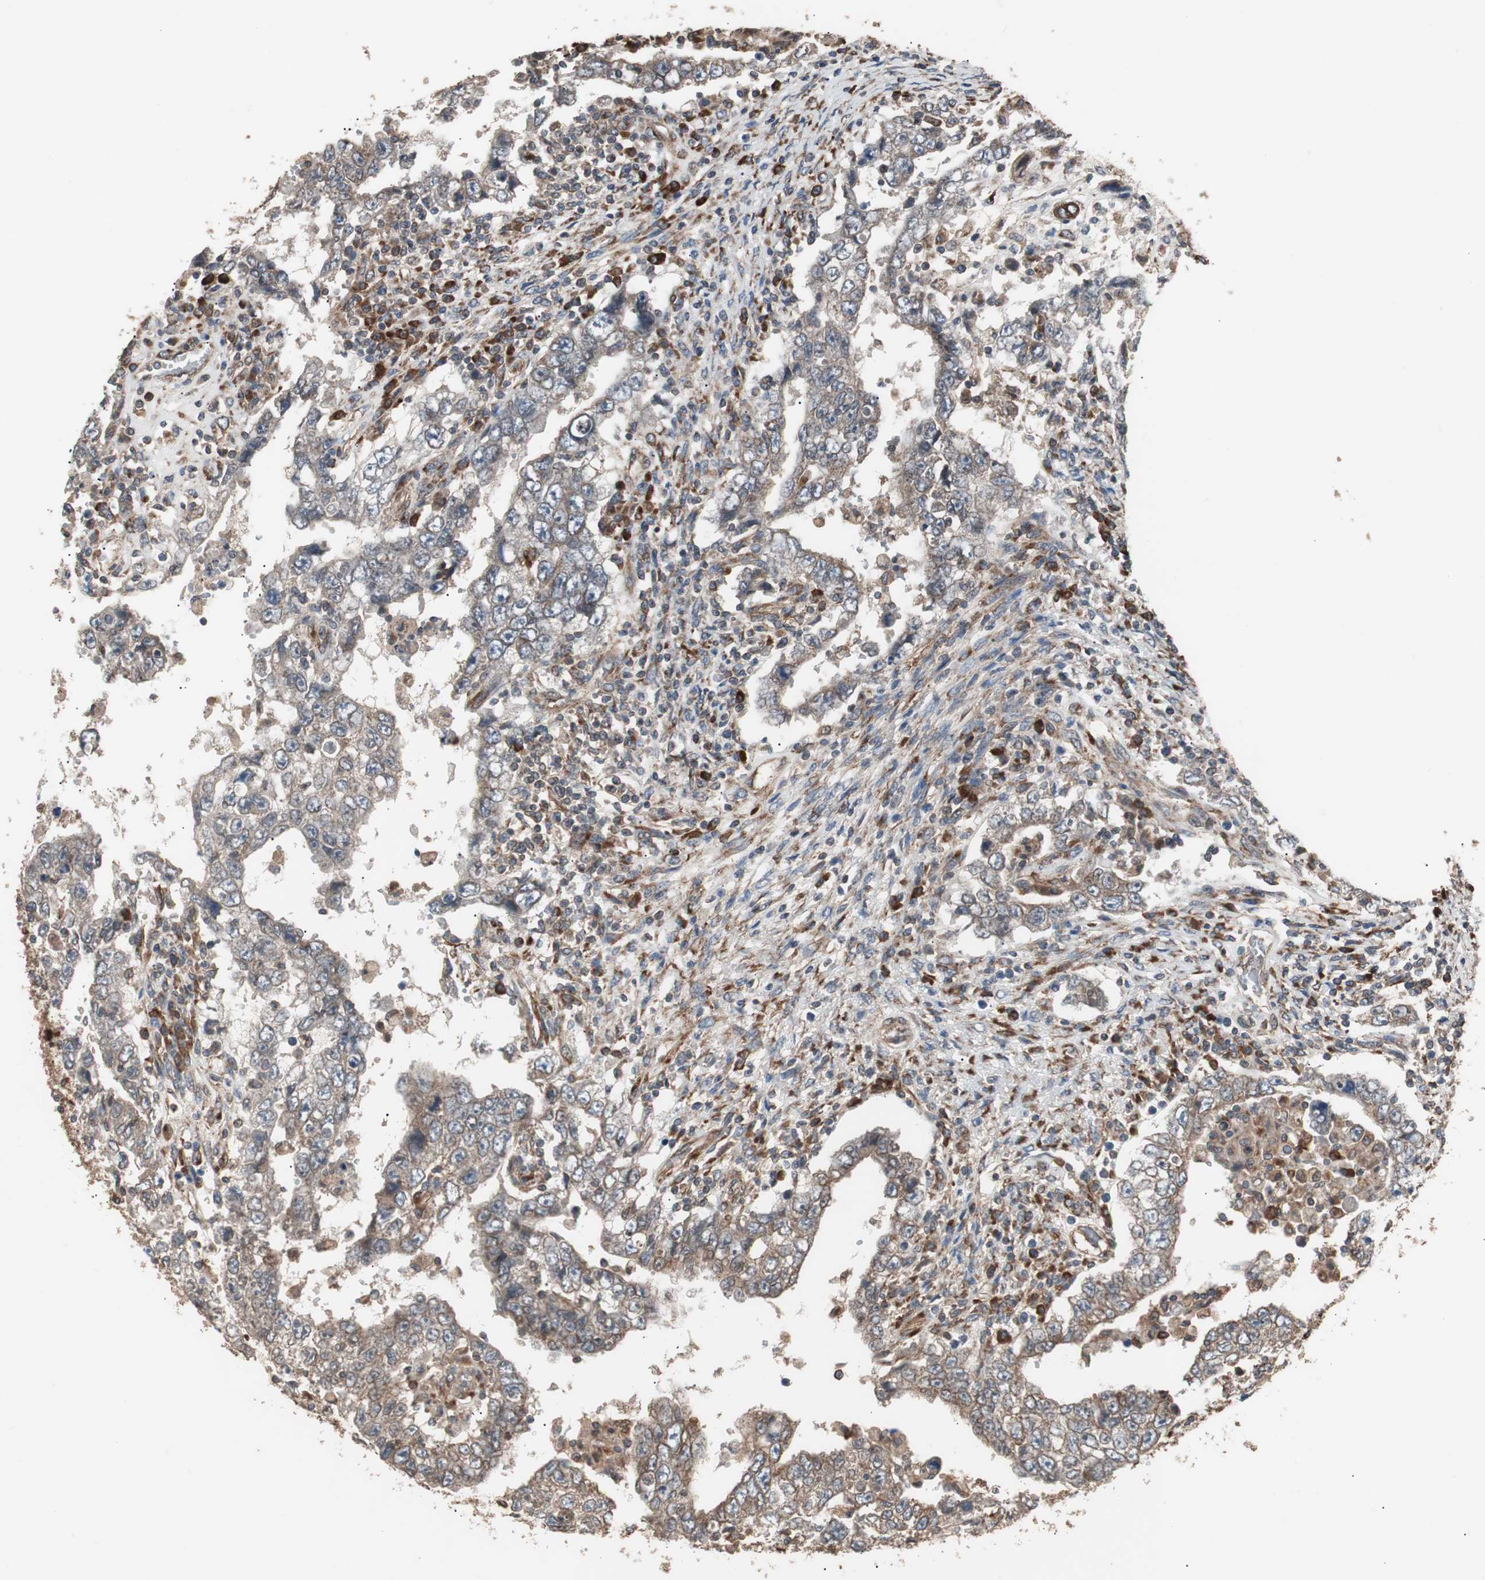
{"staining": {"intensity": "moderate", "quantity": ">75%", "location": "cytoplasmic/membranous"}, "tissue": "testis cancer", "cell_type": "Tumor cells", "image_type": "cancer", "snomed": [{"axis": "morphology", "description": "Carcinoma, Embryonal, NOS"}, {"axis": "topography", "description": "Testis"}], "caption": "Testis cancer (embryonal carcinoma) tissue reveals moderate cytoplasmic/membranous staining in about >75% of tumor cells", "gene": "LZTS1", "patient": {"sex": "male", "age": 26}}